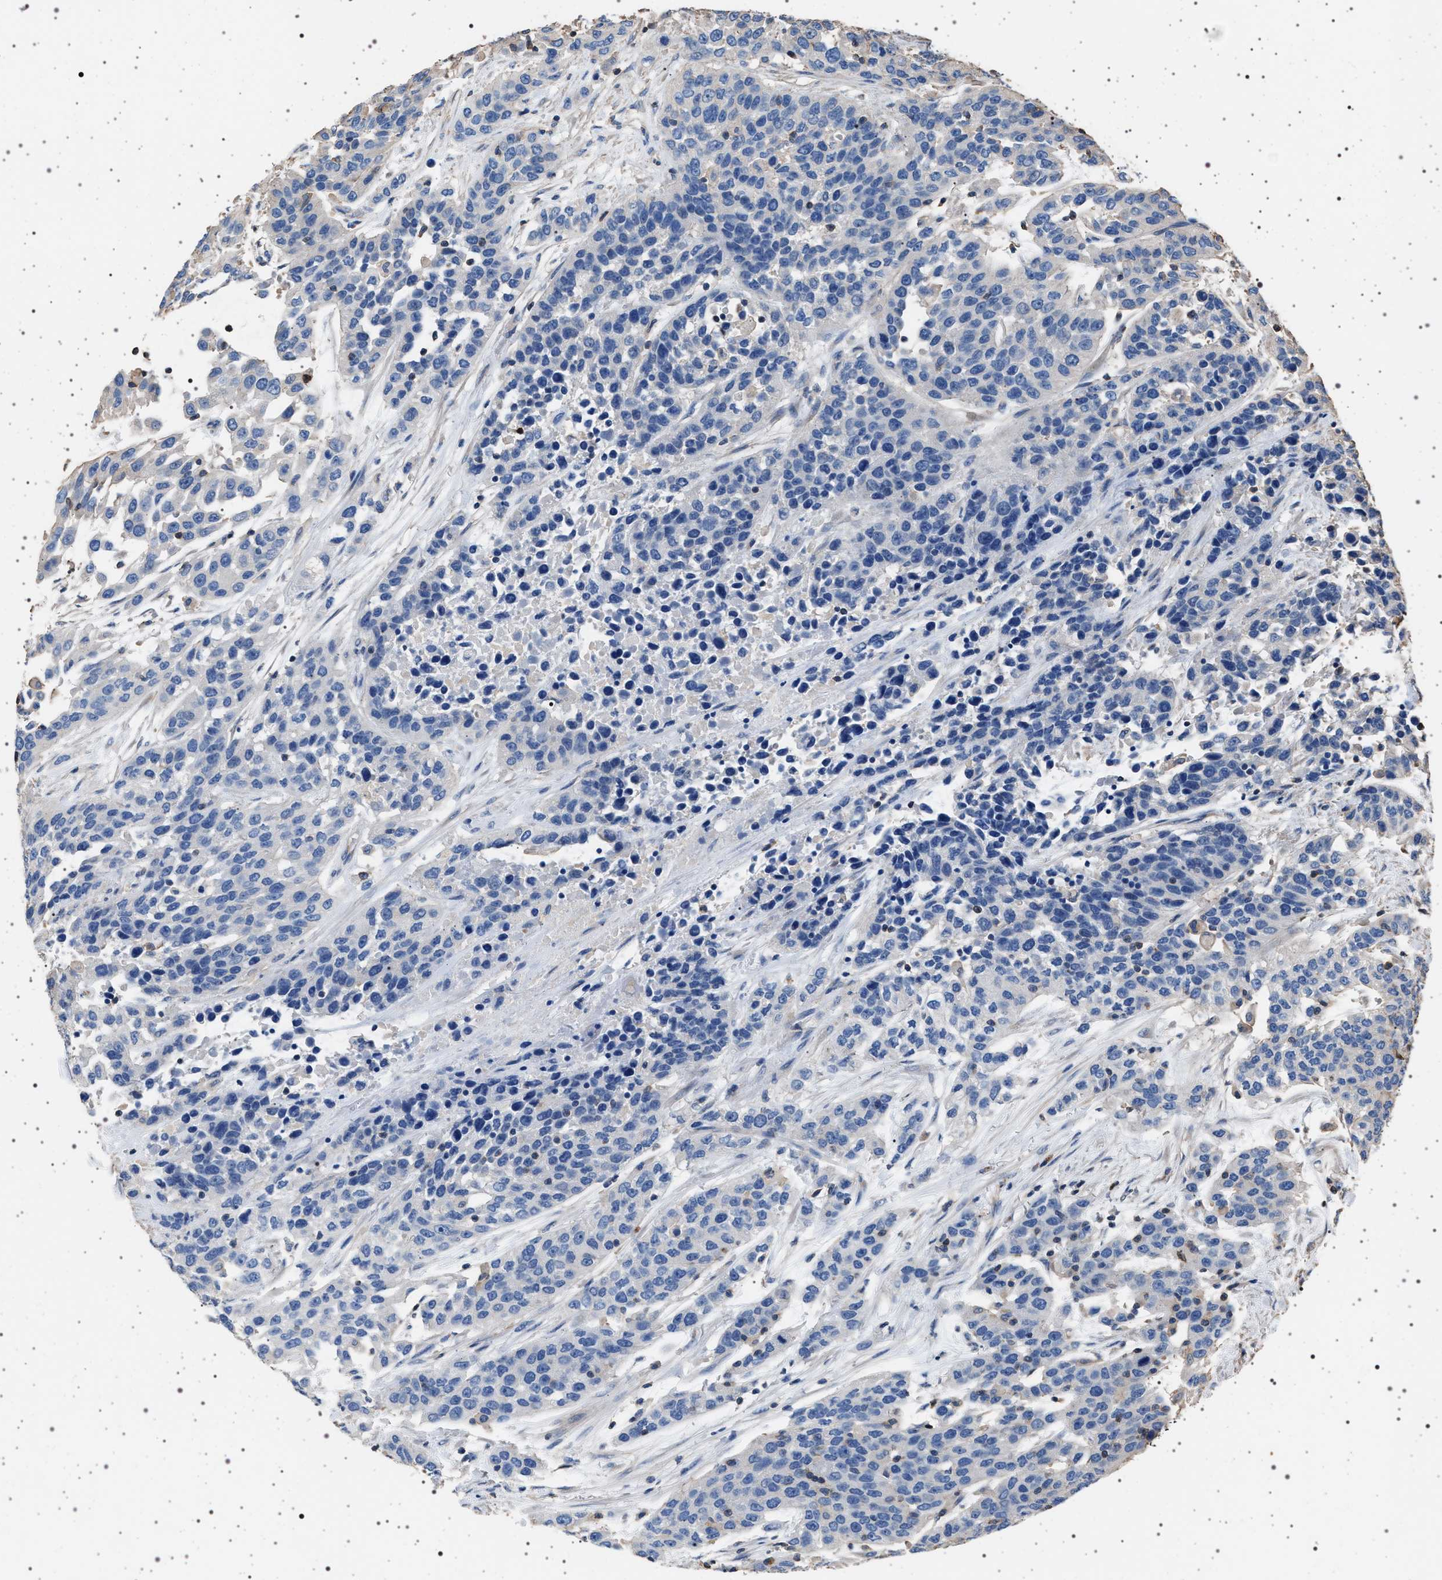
{"staining": {"intensity": "negative", "quantity": "none", "location": "none"}, "tissue": "urothelial cancer", "cell_type": "Tumor cells", "image_type": "cancer", "snomed": [{"axis": "morphology", "description": "Urothelial carcinoma, High grade"}, {"axis": "topography", "description": "Urinary bladder"}], "caption": "High magnification brightfield microscopy of urothelial cancer stained with DAB (brown) and counterstained with hematoxylin (blue): tumor cells show no significant staining.", "gene": "SMAP2", "patient": {"sex": "female", "age": 80}}